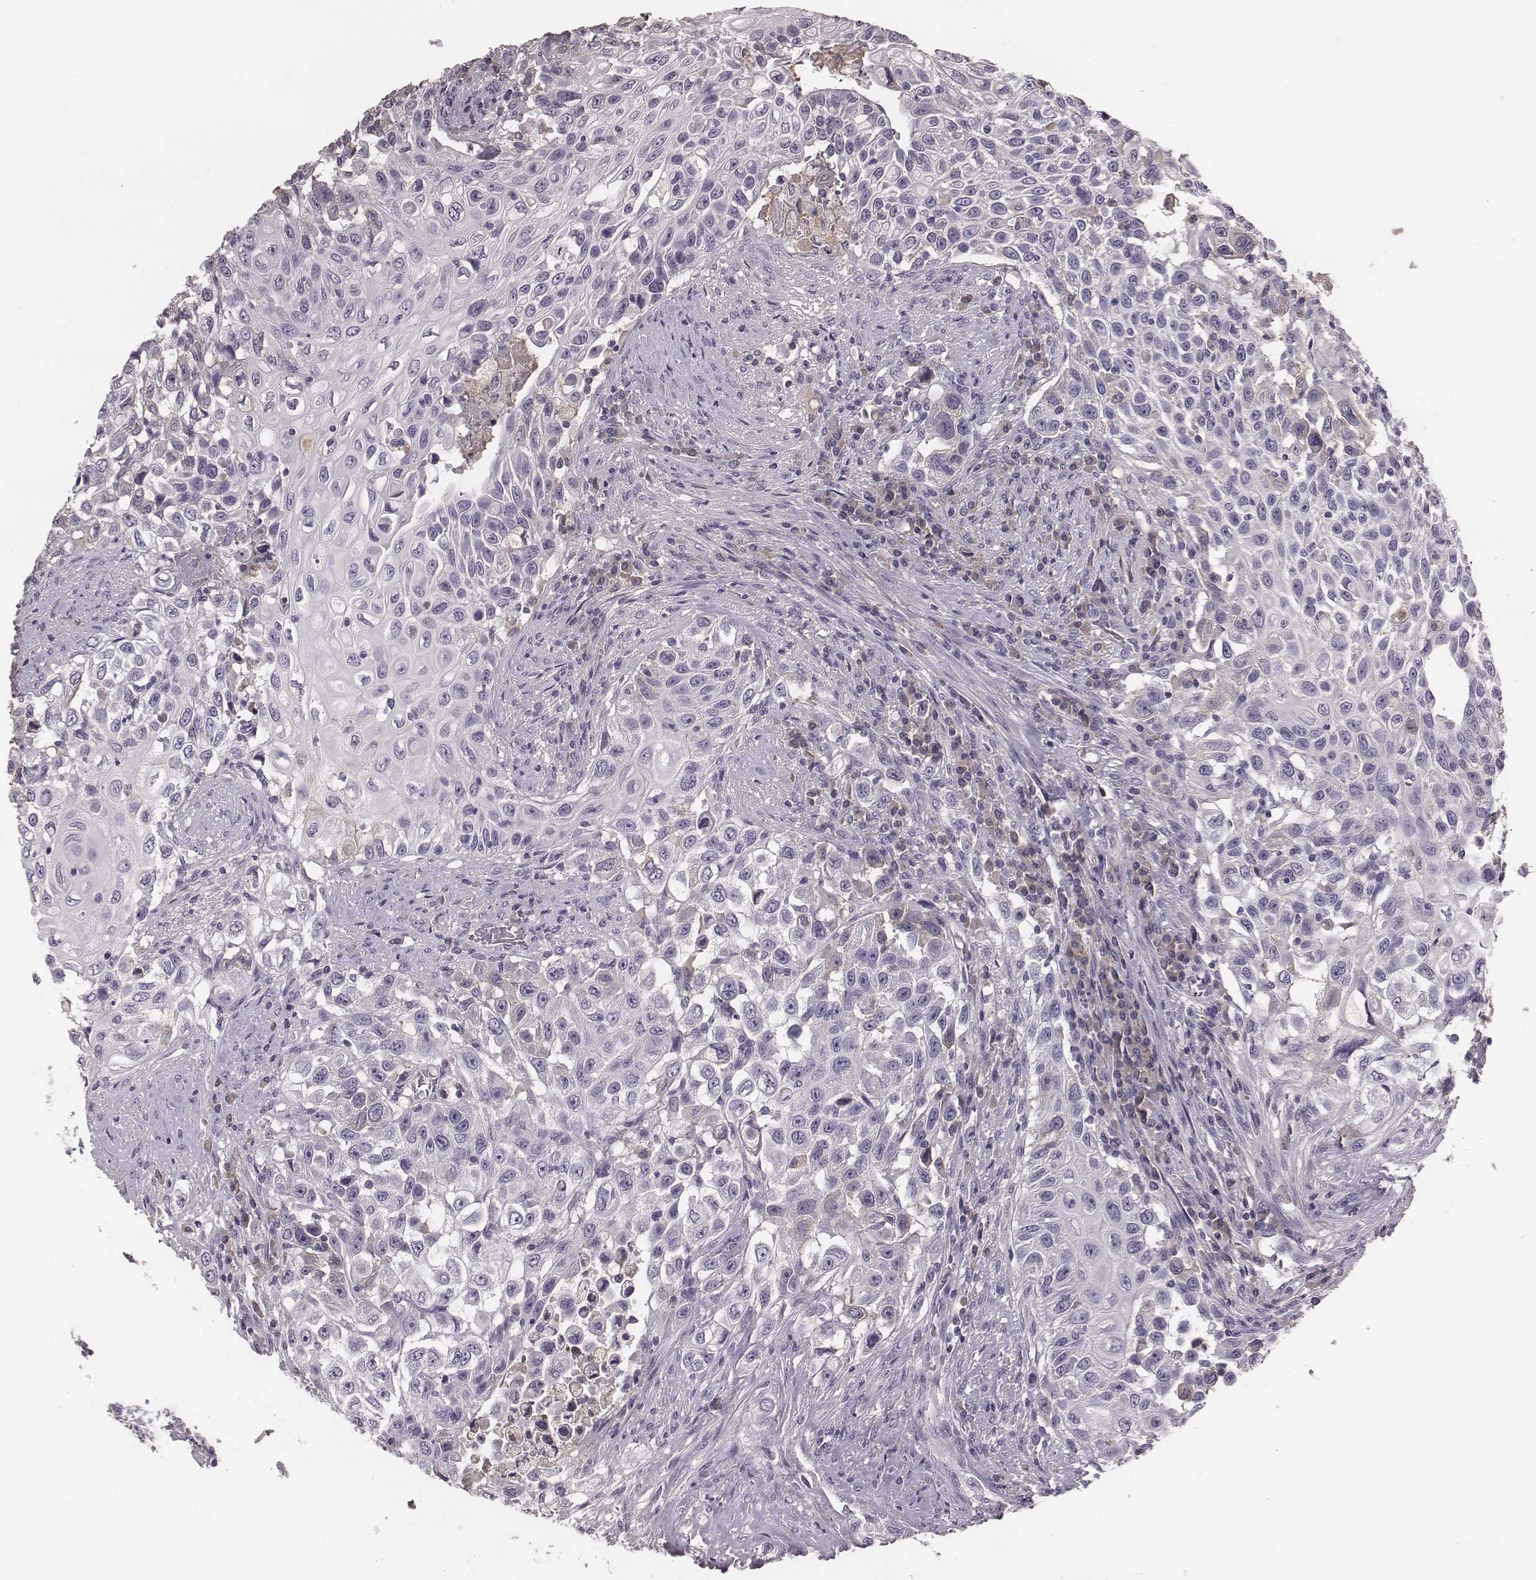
{"staining": {"intensity": "negative", "quantity": "none", "location": "none"}, "tissue": "urothelial cancer", "cell_type": "Tumor cells", "image_type": "cancer", "snomed": [{"axis": "morphology", "description": "Urothelial carcinoma, High grade"}, {"axis": "topography", "description": "Urinary bladder"}], "caption": "Immunohistochemistry (IHC) photomicrograph of neoplastic tissue: human urothelial carcinoma (high-grade) stained with DAB displays no significant protein expression in tumor cells. (DAB (3,3'-diaminobenzidine) immunohistochemistry (IHC) with hematoxylin counter stain).", "gene": "SMIM24", "patient": {"sex": "female", "age": 56}}